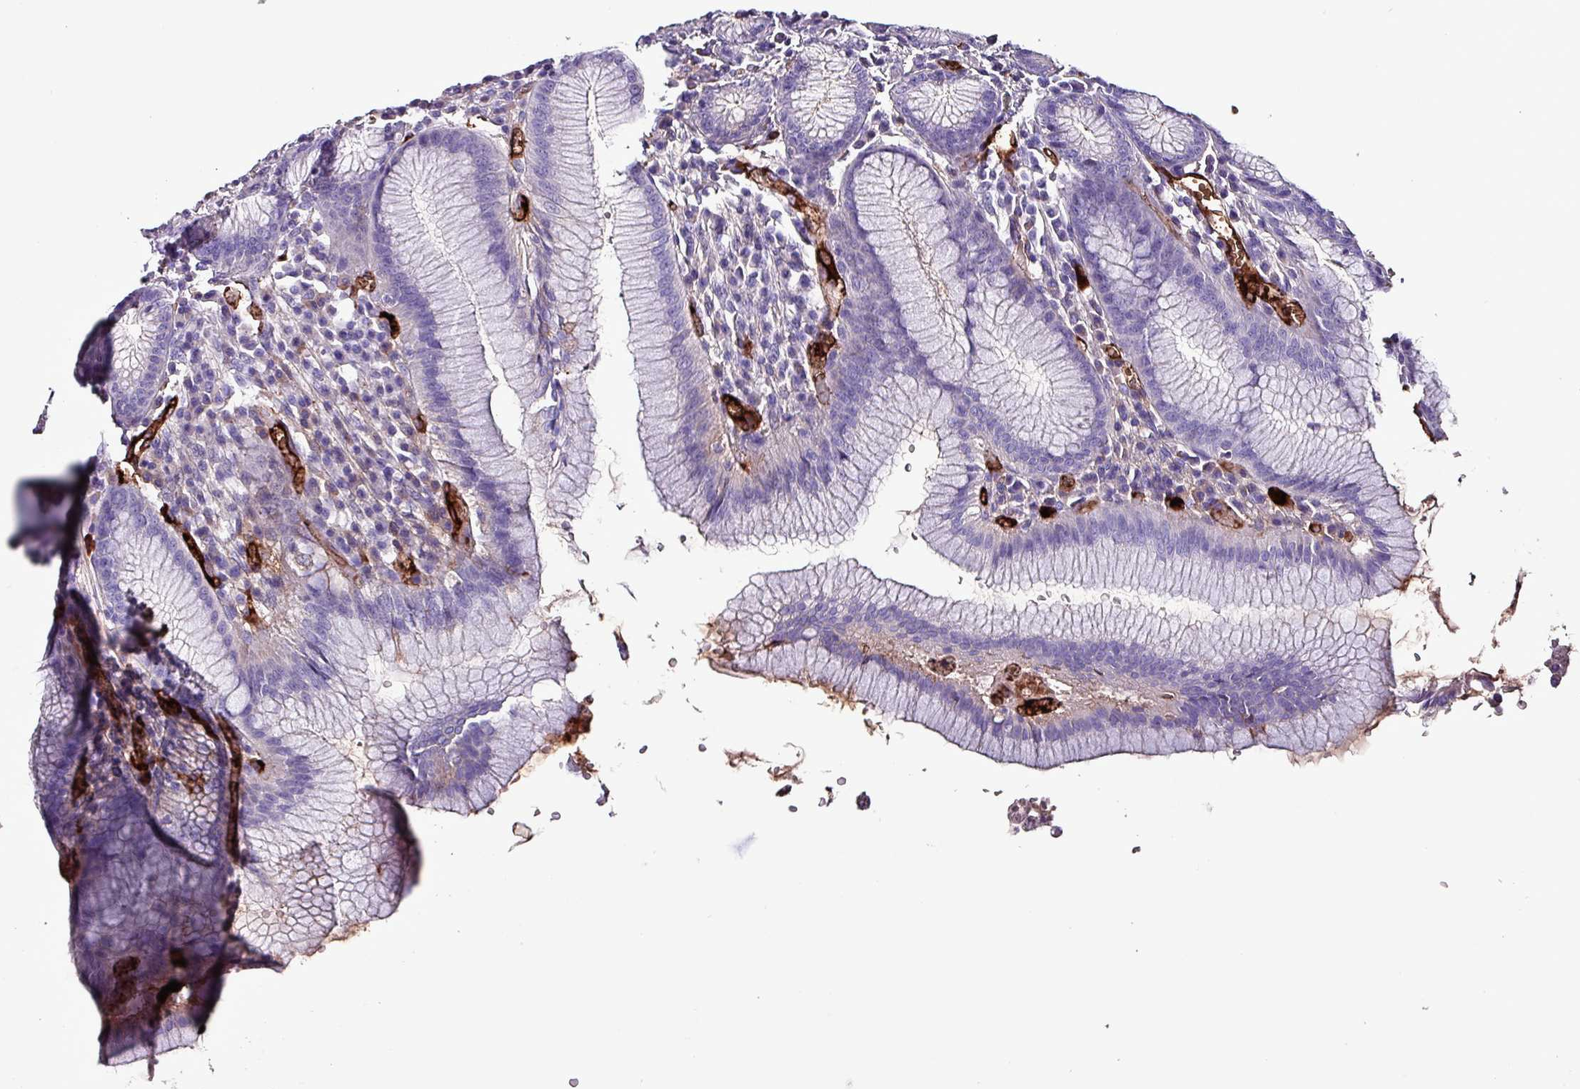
{"staining": {"intensity": "negative", "quantity": "none", "location": "none"}, "tissue": "stomach", "cell_type": "Glandular cells", "image_type": "normal", "snomed": [{"axis": "morphology", "description": "Normal tissue, NOS"}, {"axis": "topography", "description": "Stomach"}], "caption": "Protein analysis of benign stomach demonstrates no significant positivity in glandular cells.", "gene": "HPR", "patient": {"sex": "male", "age": 55}}